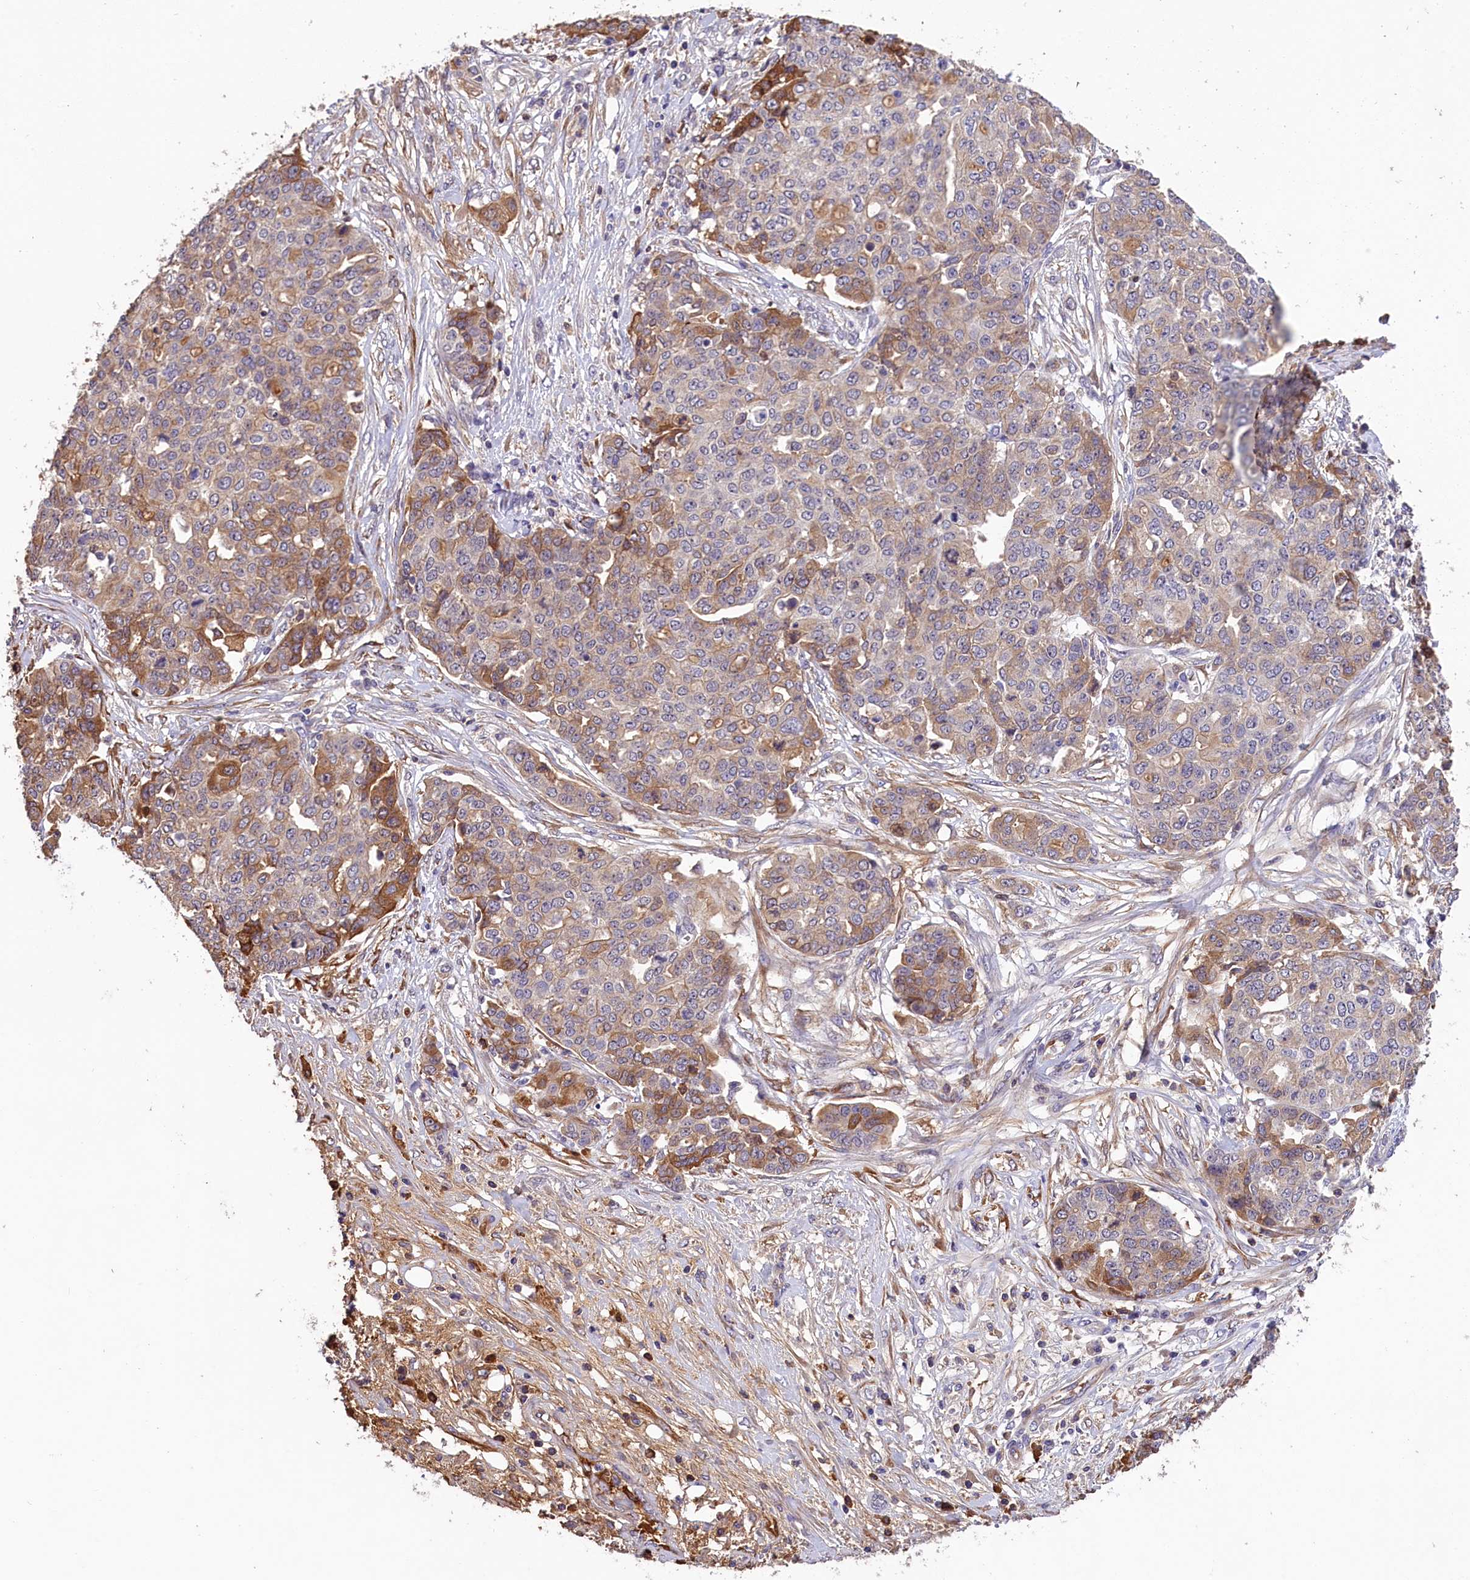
{"staining": {"intensity": "moderate", "quantity": "<25%", "location": "cytoplasmic/membranous"}, "tissue": "ovarian cancer", "cell_type": "Tumor cells", "image_type": "cancer", "snomed": [{"axis": "morphology", "description": "Cystadenocarcinoma, serous, NOS"}, {"axis": "topography", "description": "Soft tissue"}, {"axis": "topography", "description": "Ovary"}], "caption": "Tumor cells reveal moderate cytoplasmic/membranous expression in approximately <25% of cells in ovarian cancer (serous cystadenocarcinoma).", "gene": "PHAF1", "patient": {"sex": "female", "age": 57}}